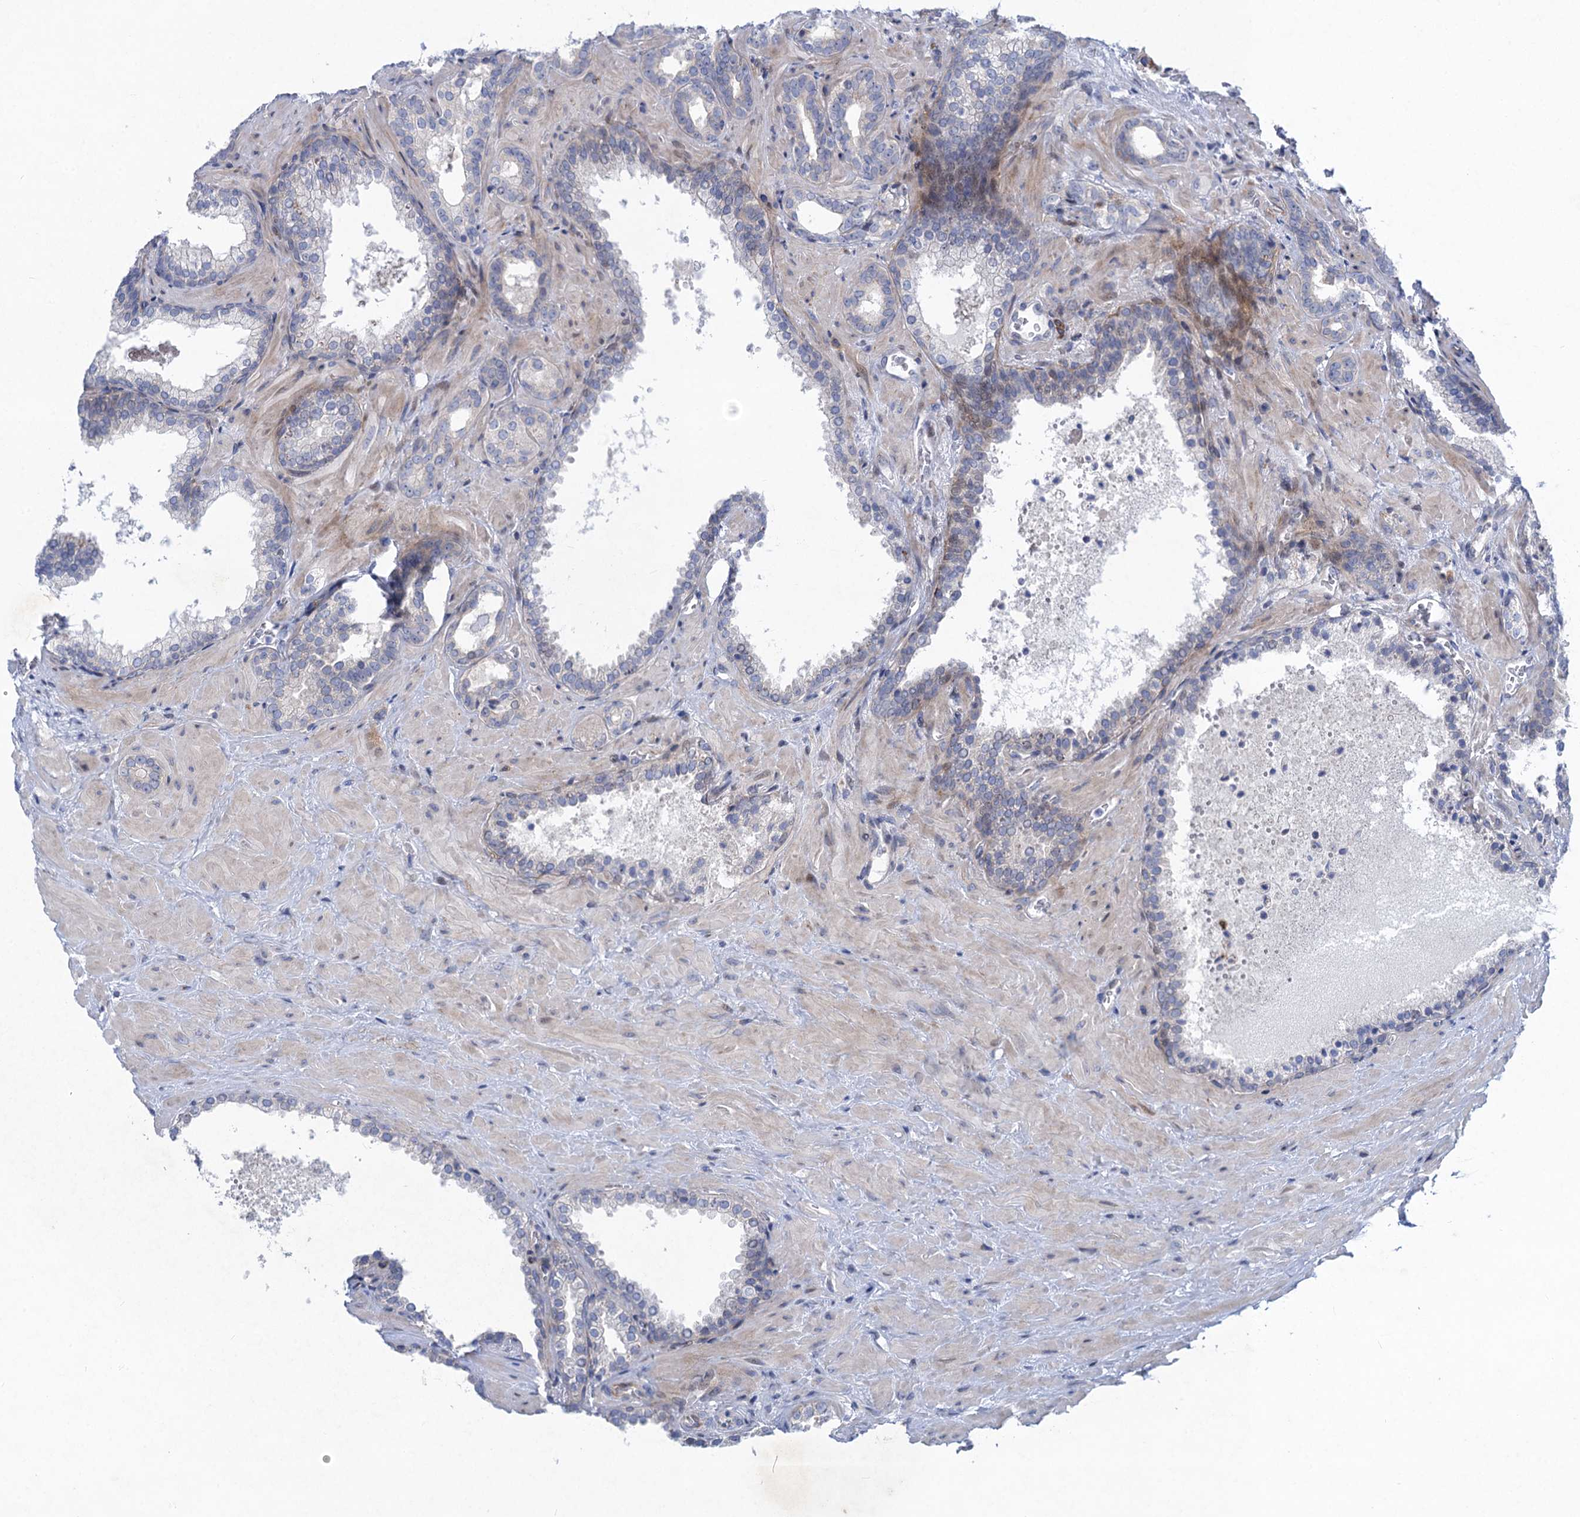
{"staining": {"intensity": "negative", "quantity": "none", "location": "none"}, "tissue": "prostate cancer", "cell_type": "Tumor cells", "image_type": "cancer", "snomed": [{"axis": "morphology", "description": "Adenocarcinoma, High grade"}, {"axis": "topography", "description": "Prostate"}], "caption": "IHC photomicrograph of neoplastic tissue: prostate cancer stained with DAB reveals no significant protein positivity in tumor cells. (Immunohistochemistry (ihc), brightfield microscopy, high magnification).", "gene": "QPCTL", "patient": {"sex": "male", "age": 64}}